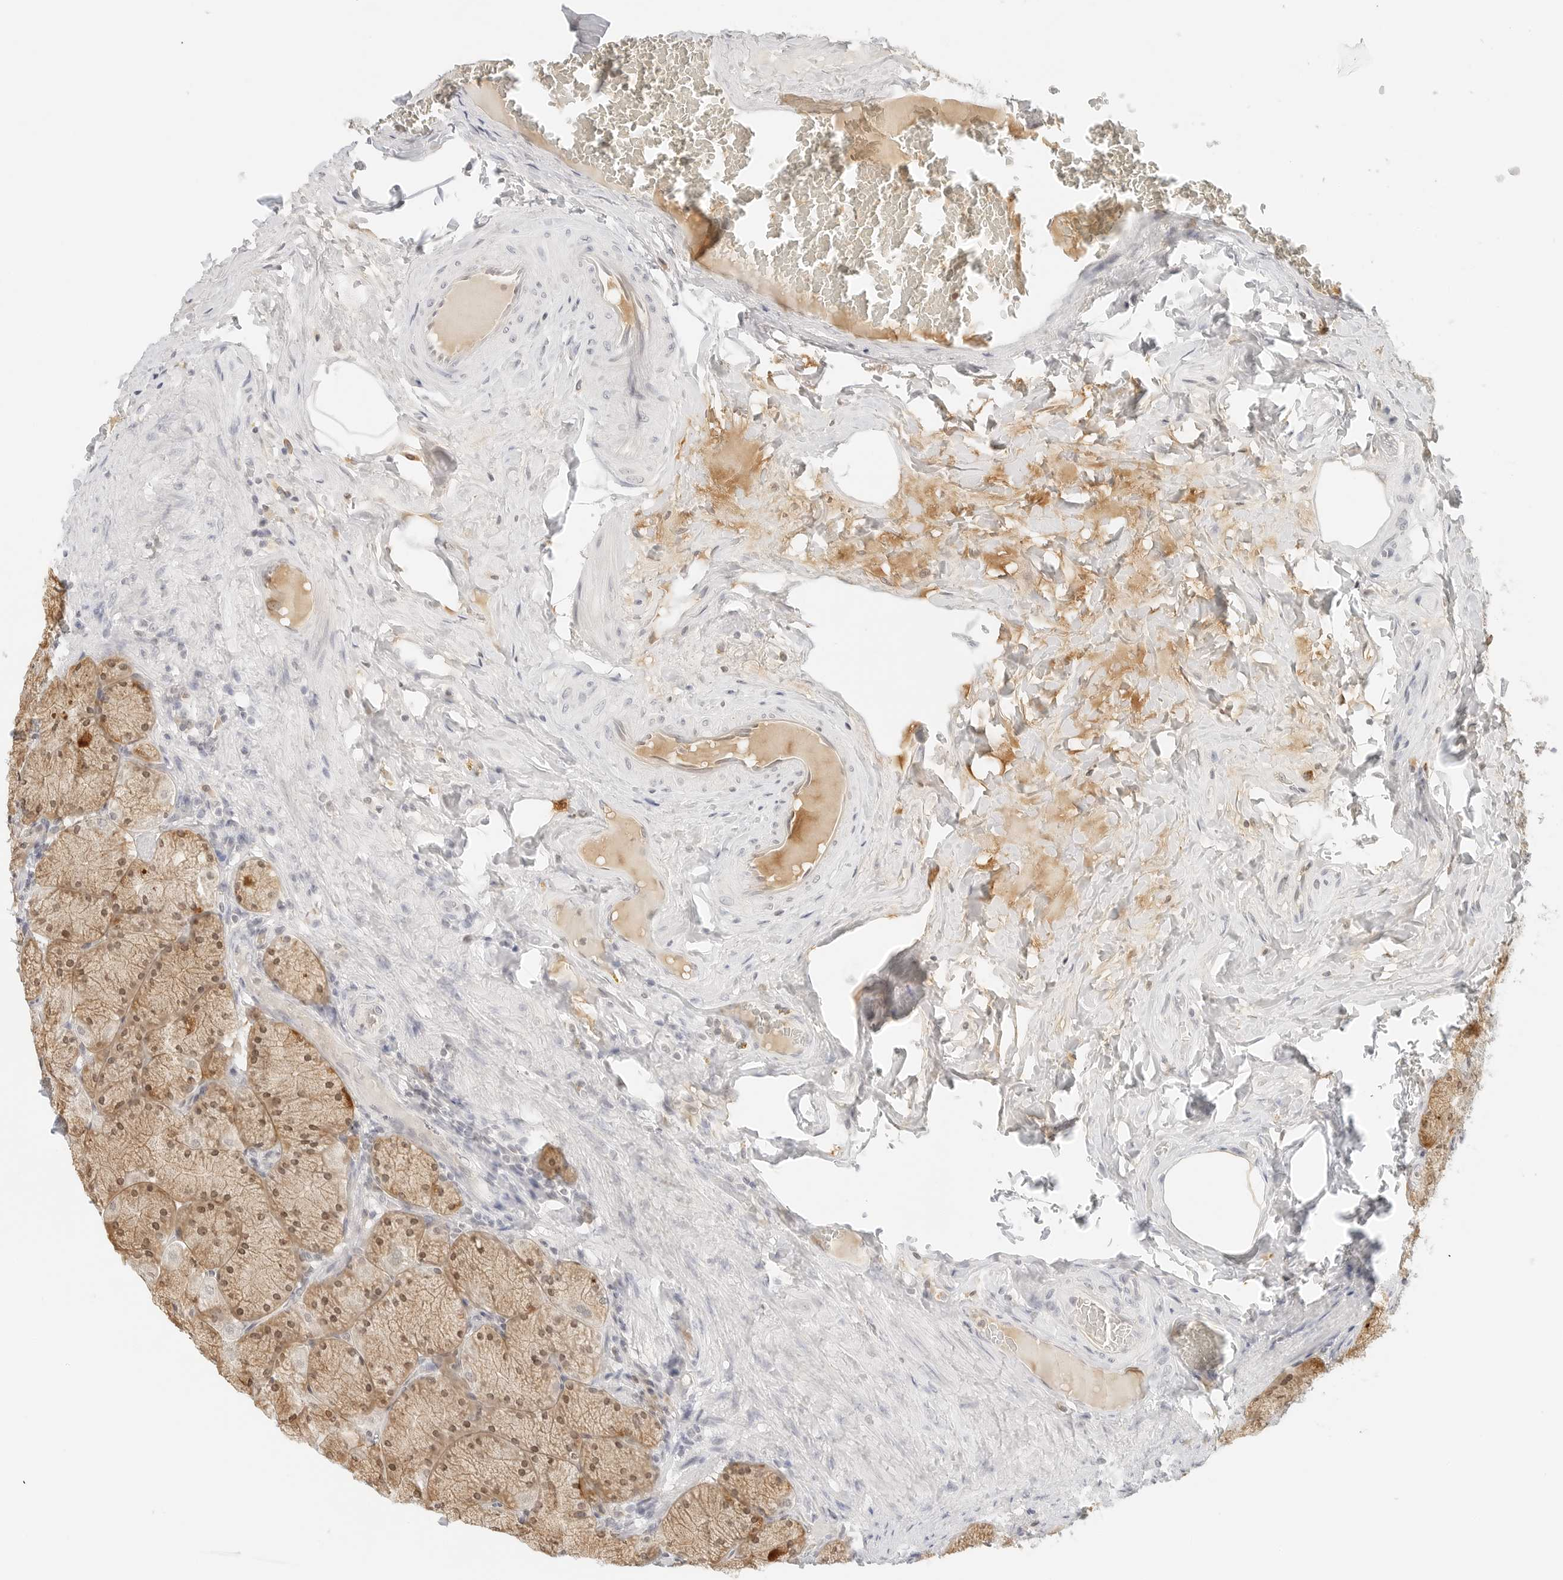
{"staining": {"intensity": "moderate", "quantity": ">75%", "location": "cytoplasmic/membranous,nuclear"}, "tissue": "stomach", "cell_type": "Glandular cells", "image_type": "normal", "snomed": [{"axis": "morphology", "description": "Normal tissue, NOS"}, {"axis": "topography", "description": "Stomach, upper"}], "caption": "The immunohistochemical stain shows moderate cytoplasmic/membranous,nuclear staining in glandular cells of benign stomach. (Stains: DAB in brown, nuclei in blue, Microscopy: brightfield microscopy at high magnification).", "gene": "NEO1", "patient": {"sex": "female", "age": 56}}